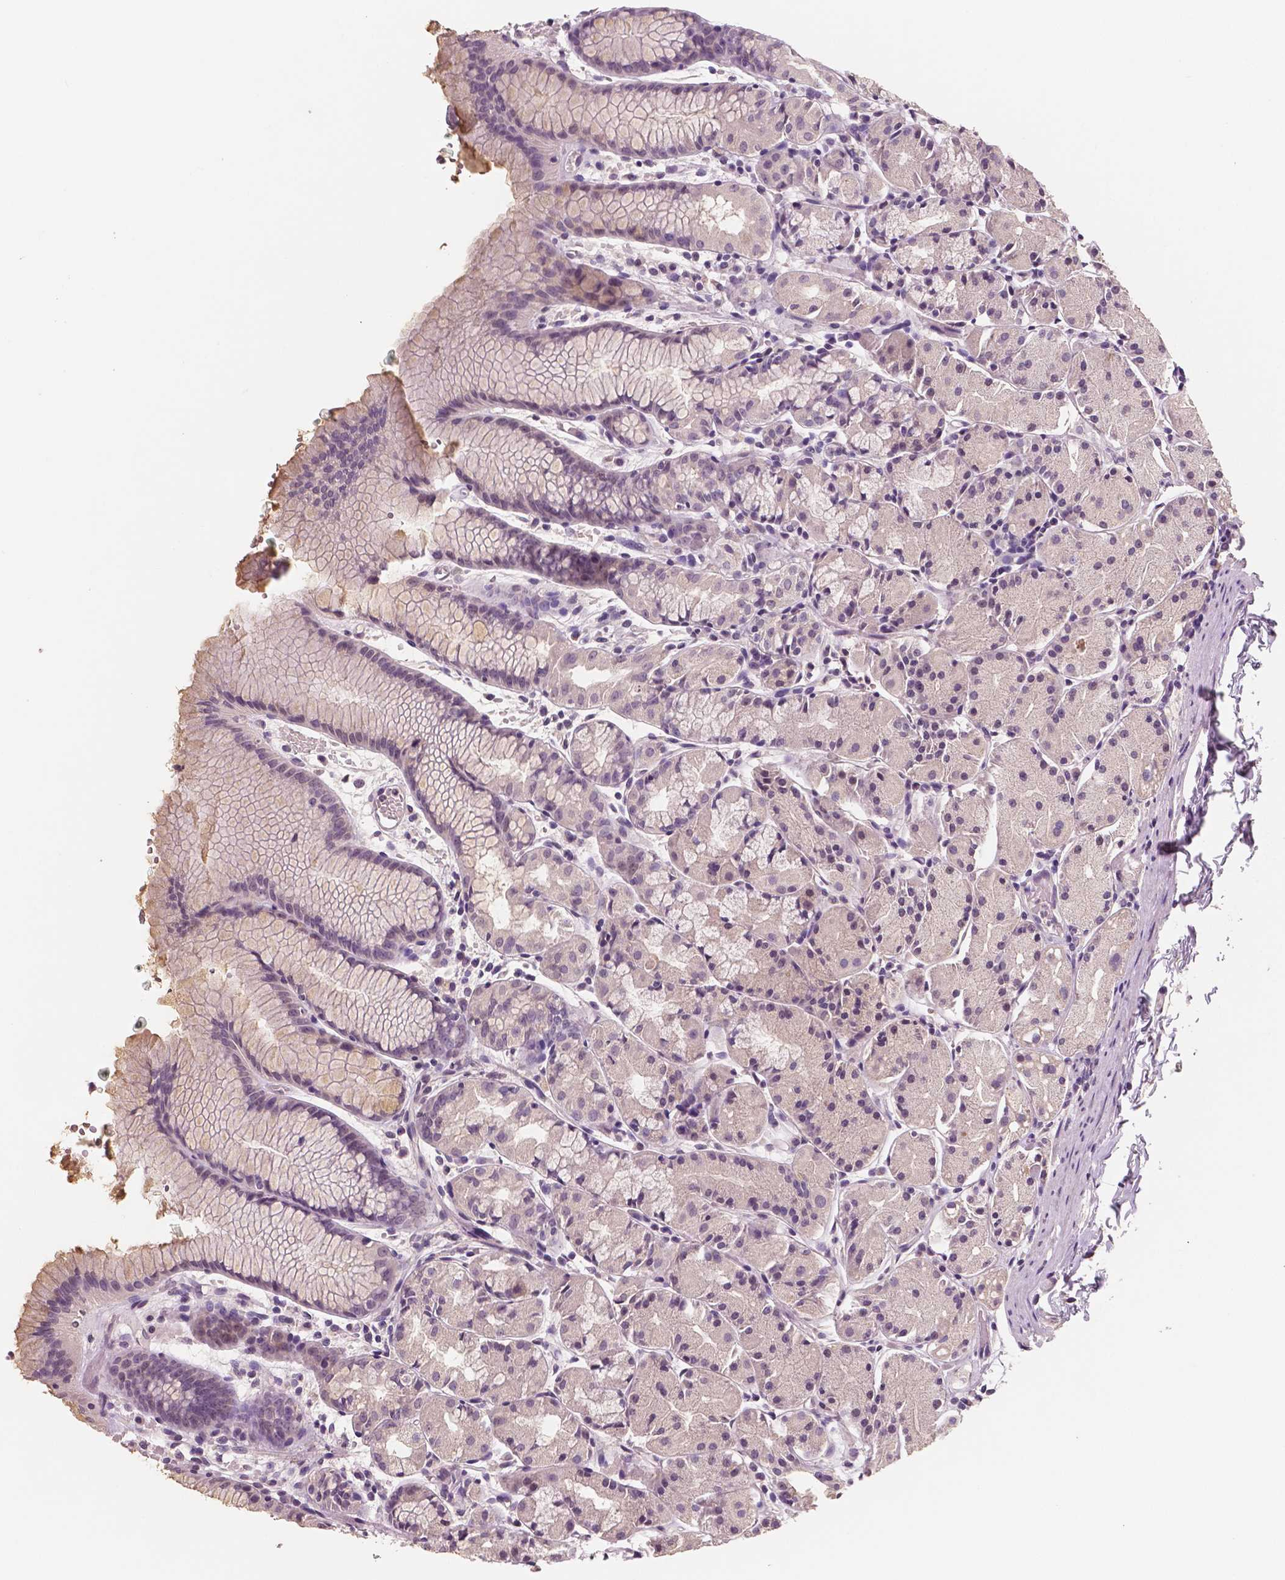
{"staining": {"intensity": "negative", "quantity": "none", "location": "none"}, "tissue": "stomach", "cell_type": "Glandular cells", "image_type": "normal", "snomed": [{"axis": "morphology", "description": "Normal tissue, NOS"}, {"axis": "topography", "description": "Stomach, upper"}], "caption": "High power microscopy micrograph of an IHC image of normal stomach, revealing no significant expression in glandular cells.", "gene": "NECAB1", "patient": {"sex": "male", "age": 47}}